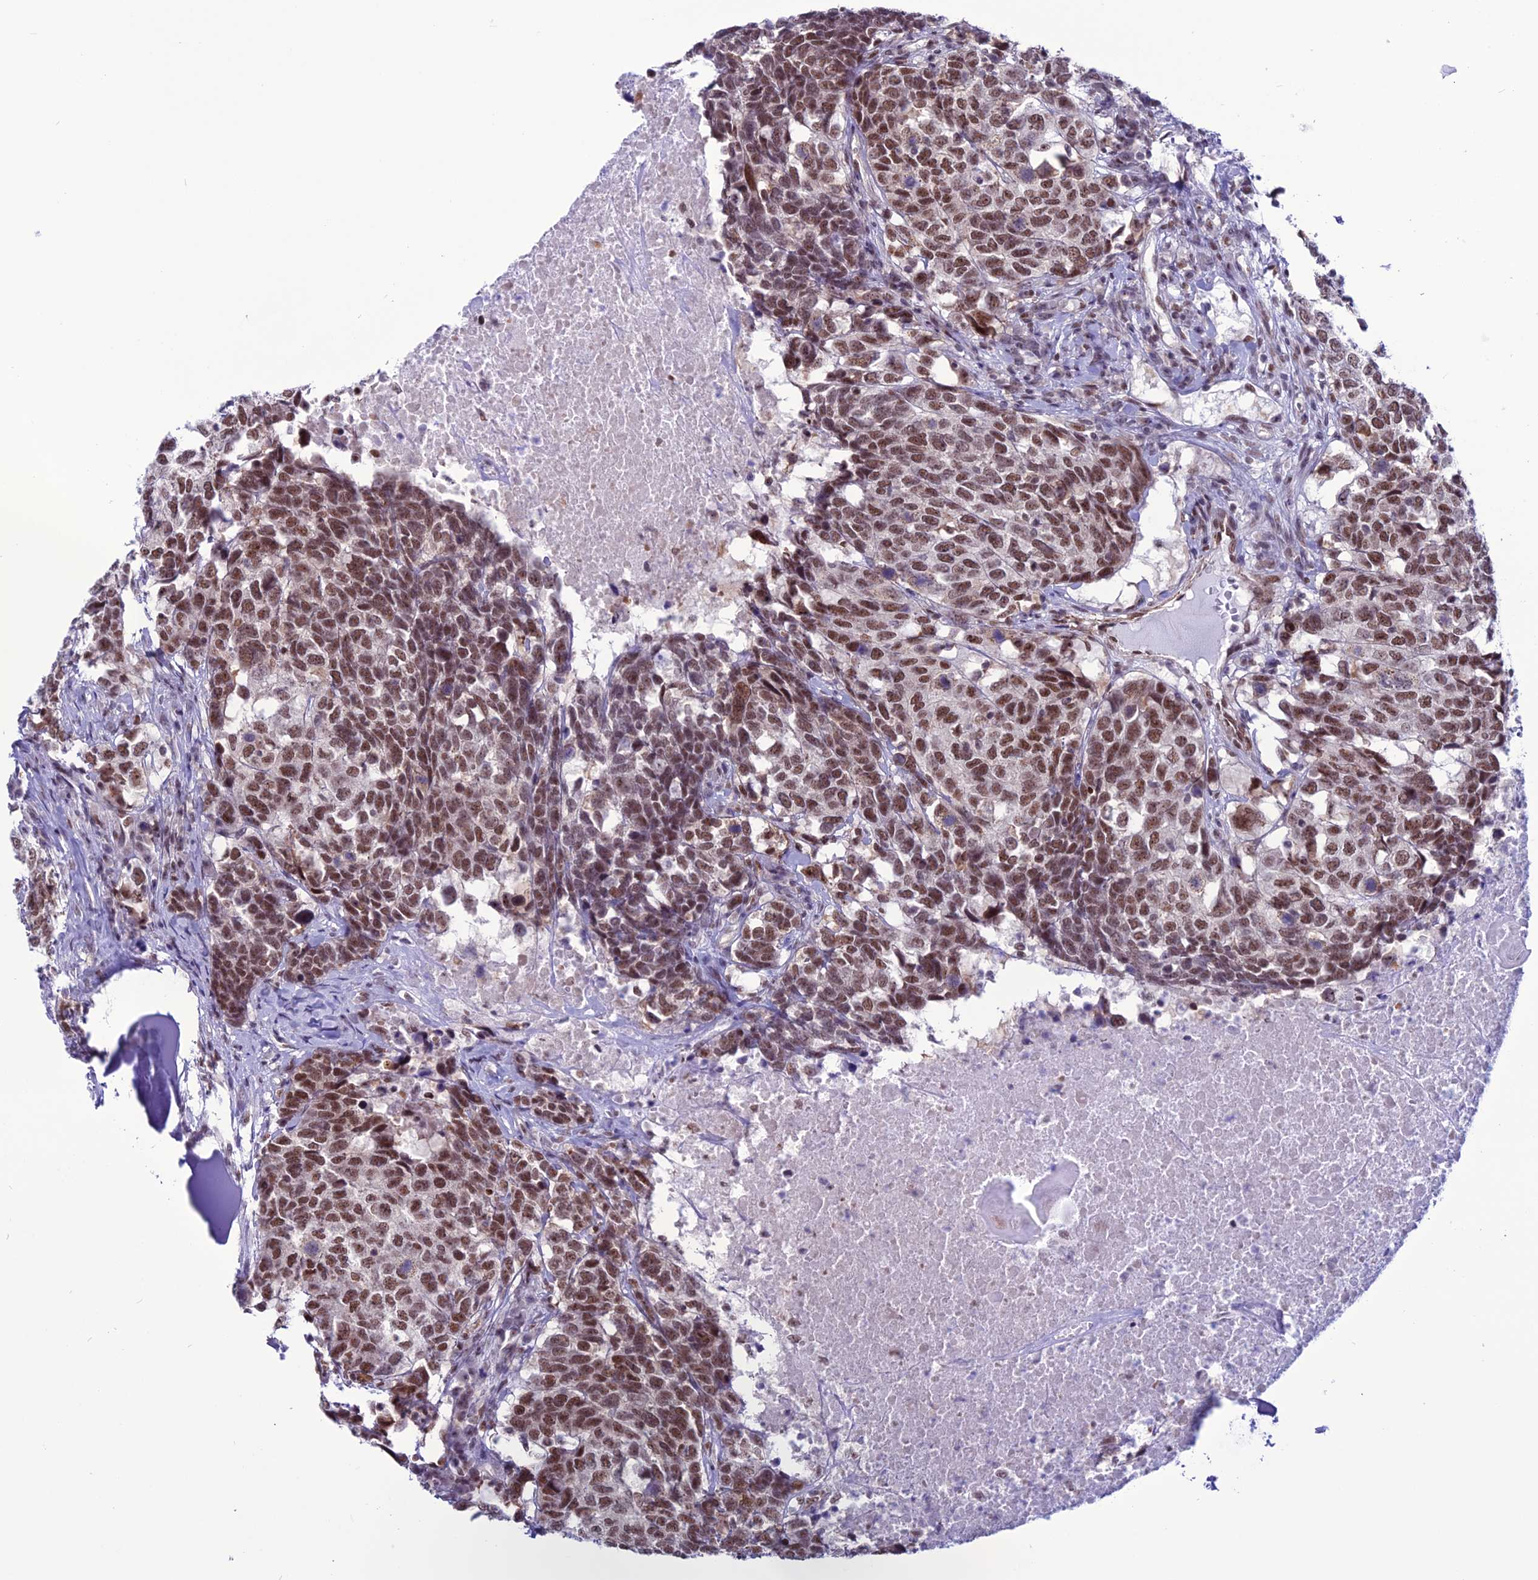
{"staining": {"intensity": "moderate", "quantity": ">75%", "location": "nuclear"}, "tissue": "head and neck cancer", "cell_type": "Tumor cells", "image_type": "cancer", "snomed": [{"axis": "morphology", "description": "Squamous cell carcinoma, NOS"}, {"axis": "topography", "description": "Head-Neck"}], "caption": "Immunohistochemical staining of head and neck squamous cell carcinoma demonstrates moderate nuclear protein positivity in approximately >75% of tumor cells.", "gene": "U2AF1", "patient": {"sex": "male", "age": 66}}